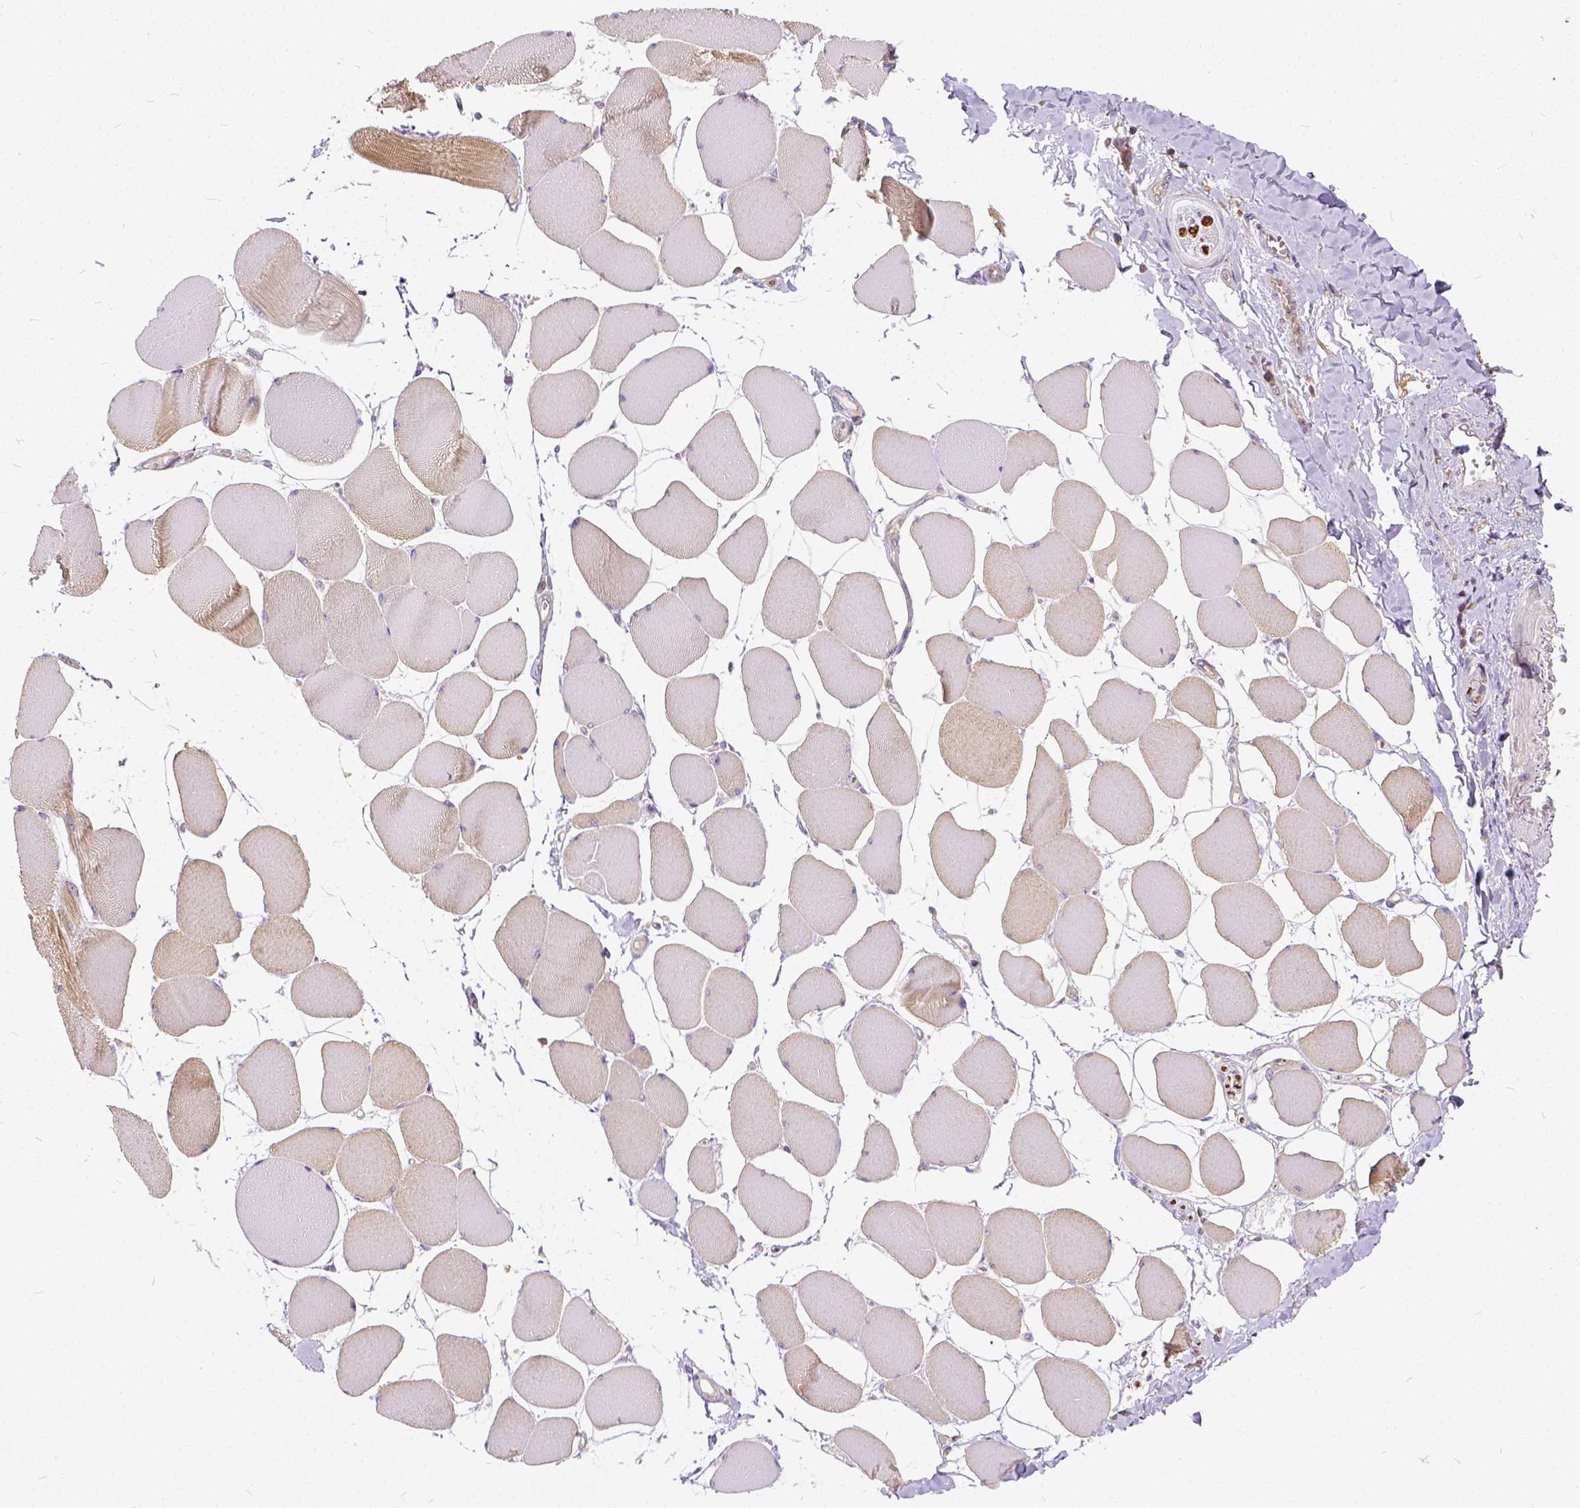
{"staining": {"intensity": "weak", "quantity": "25%-75%", "location": "cytoplasmic/membranous"}, "tissue": "skeletal muscle", "cell_type": "Myocytes", "image_type": "normal", "snomed": [{"axis": "morphology", "description": "Normal tissue, NOS"}, {"axis": "topography", "description": "Skeletal muscle"}], "caption": "Skeletal muscle stained with IHC displays weak cytoplasmic/membranous staining in approximately 25%-75% of myocytes.", "gene": "CADM4", "patient": {"sex": "female", "age": 75}}